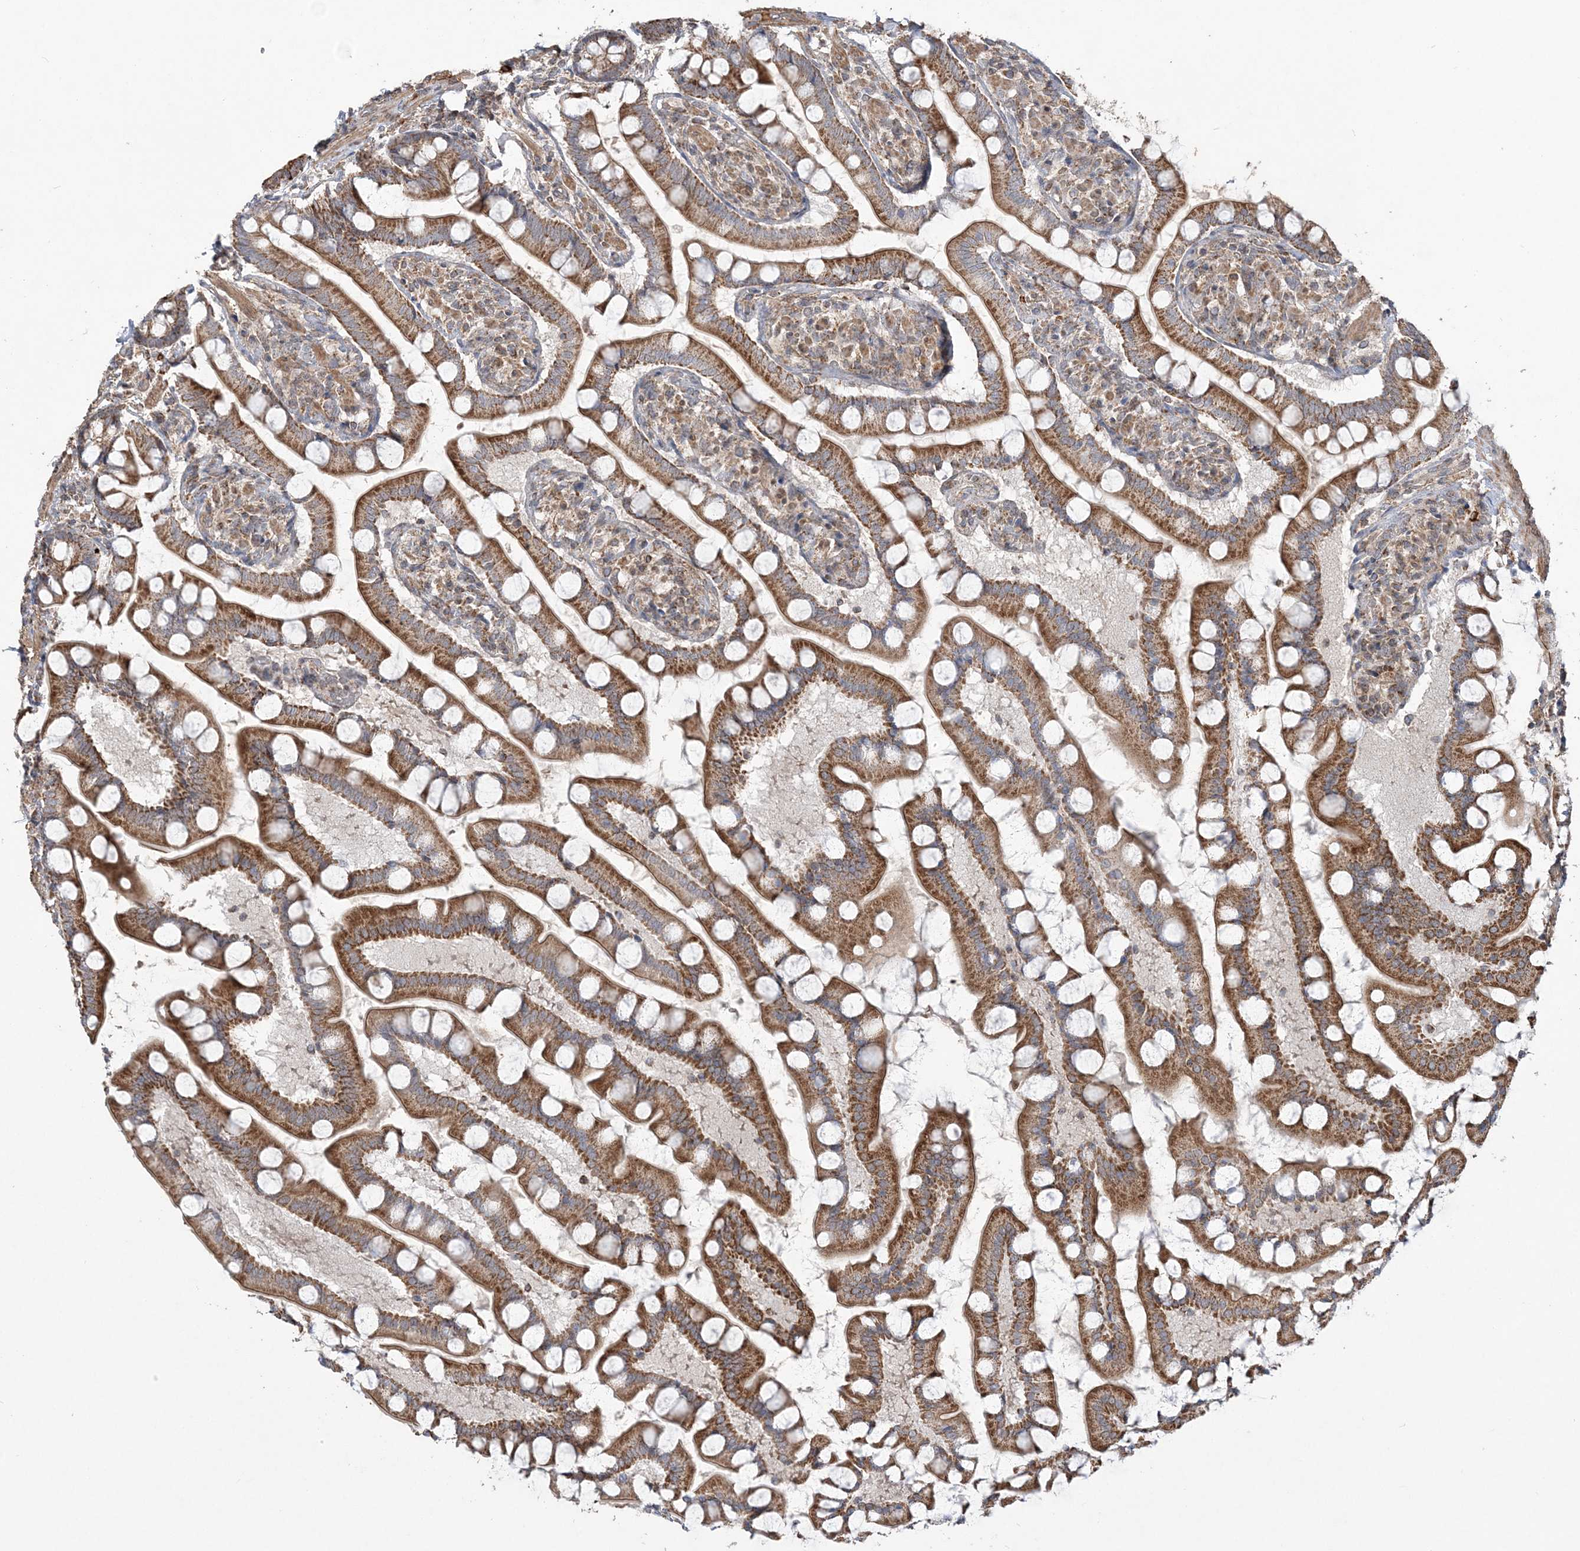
{"staining": {"intensity": "strong", "quantity": ">75%", "location": "cytoplasmic/membranous"}, "tissue": "small intestine", "cell_type": "Glandular cells", "image_type": "normal", "snomed": [{"axis": "morphology", "description": "Normal tissue, NOS"}, {"axis": "topography", "description": "Small intestine"}], "caption": "Strong cytoplasmic/membranous positivity is identified in approximately >75% of glandular cells in normal small intestine. The protein is shown in brown color, while the nuclei are stained blue.", "gene": "SCLT1", "patient": {"sex": "male", "age": 41}}